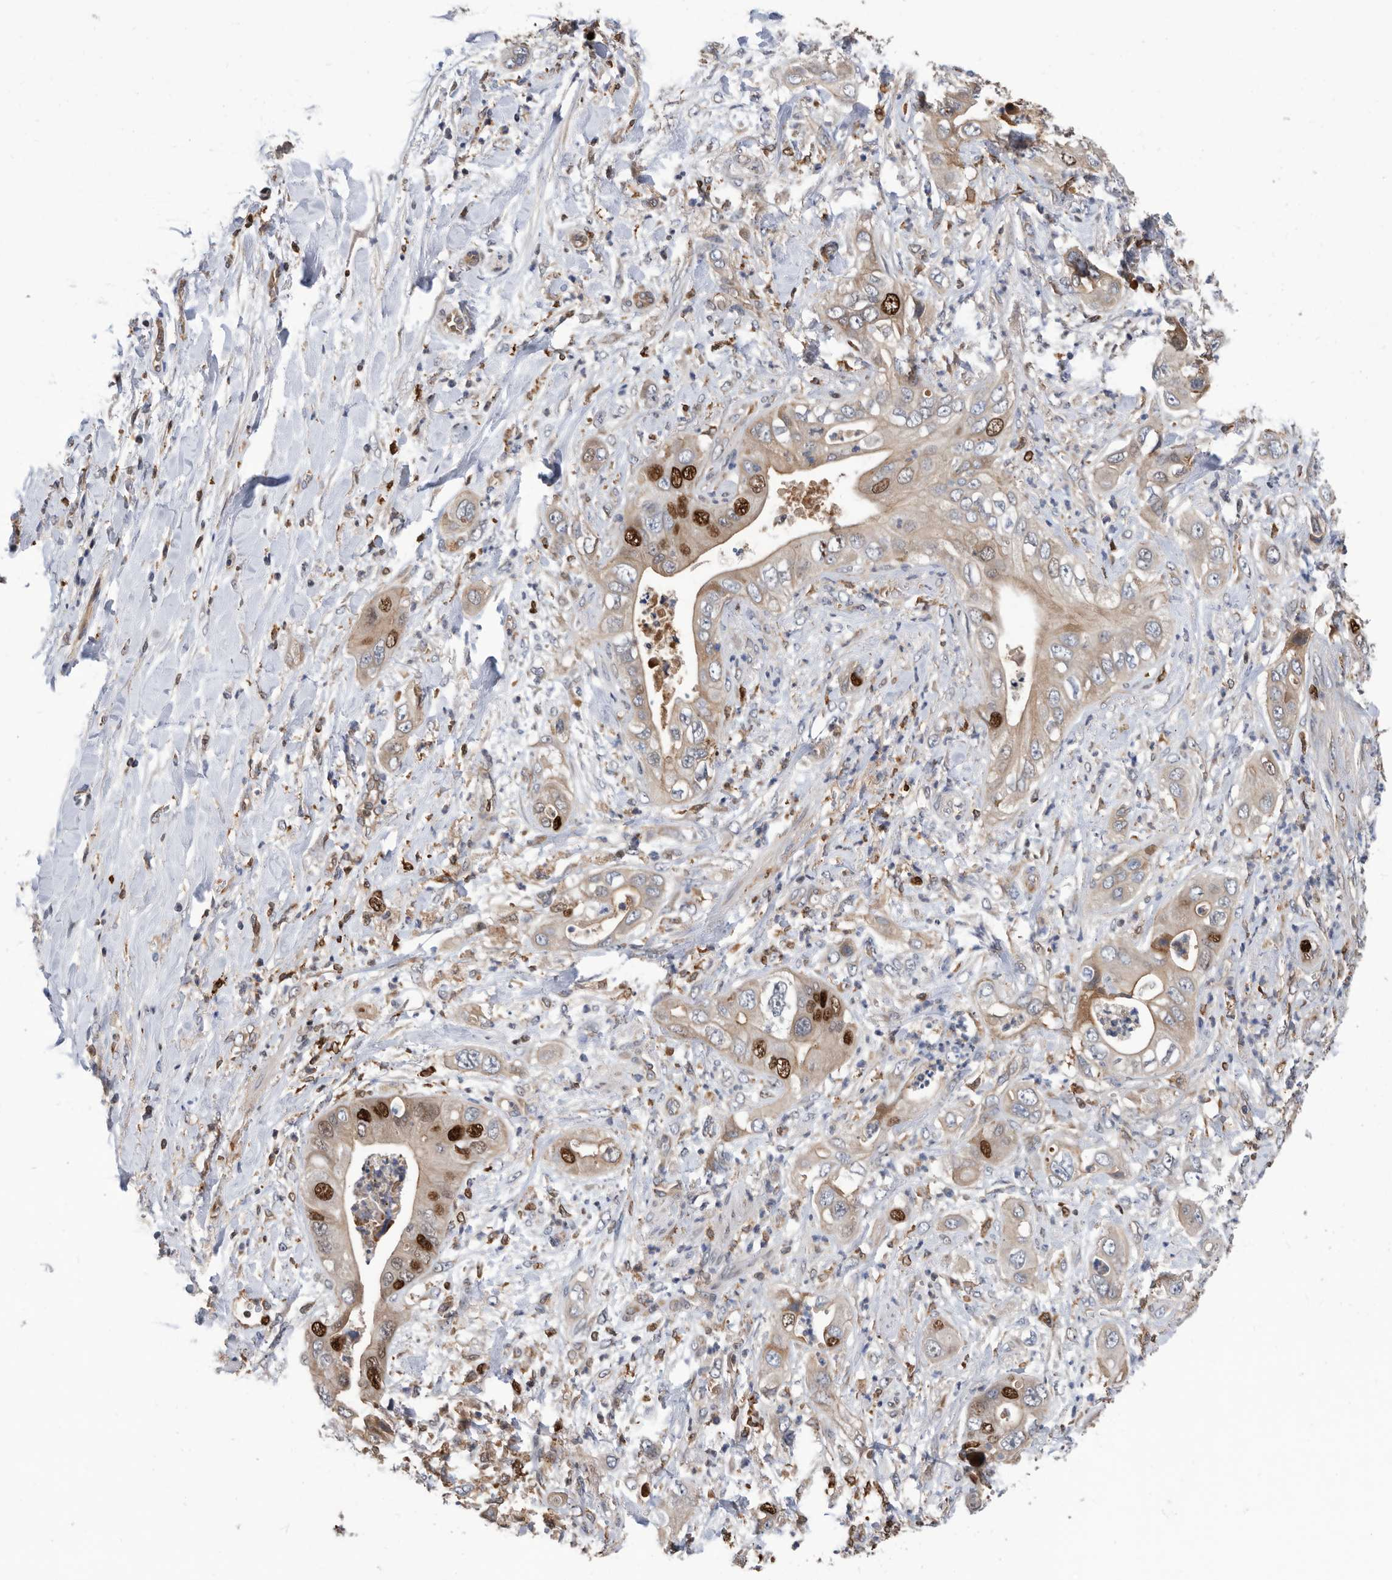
{"staining": {"intensity": "strong", "quantity": "25%-75%", "location": "cytoplasmic/membranous,nuclear"}, "tissue": "pancreatic cancer", "cell_type": "Tumor cells", "image_type": "cancer", "snomed": [{"axis": "morphology", "description": "Adenocarcinoma, NOS"}, {"axis": "topography", "description": "Pancreas"}], "caption": "Immunohistochemistry (IHC) (DAB) staining of human pancreatic cancer (adenocarcinoma) shows strong cytoplasmic/membranous and nuclear protein positivity in approximately 25%-75% of tumor cells.", "gene": "ATAD2", "patient": {"sex": "female", "age": 78}}